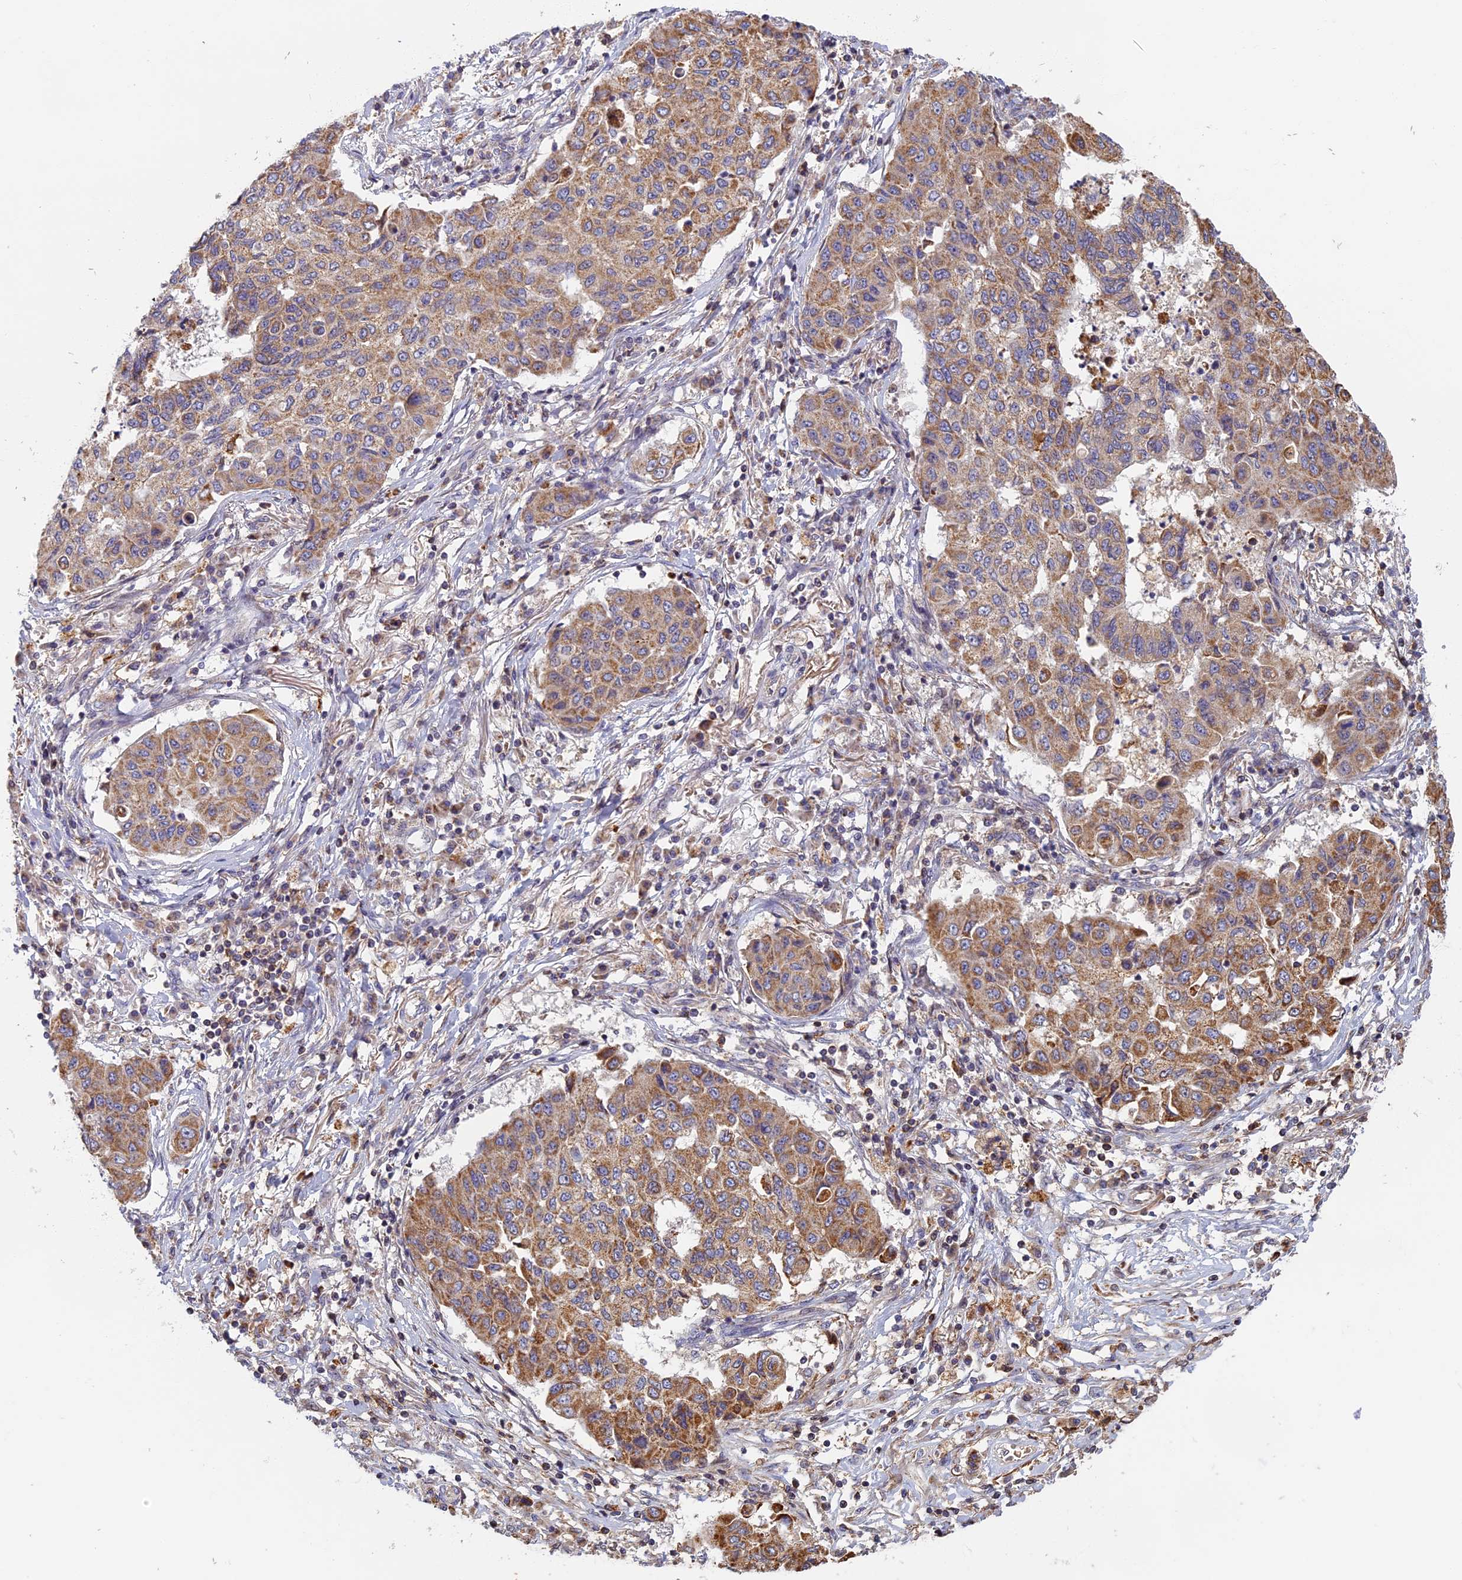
{"staining": {"intensity": "moderate", "quantity": ">75%", "location": "cytoplasmic/membranous"}, "tissue": "lung cancer", "cell_type": "Tumor cells", "image_type": "cancer", "snomed": [{"axis": "morphology", "description": "Squamous cell carcinoma, NOS"}, {"axis": "topography", "description": "Lung"}], "caption": "Protein staining displays moderate cytoplasmic/membranous expression in approximately >75% of tumor cells in lung squamous cell carcinoma.", "gene": "EDAR", "patient": {"sex": "male", "age": 74}}